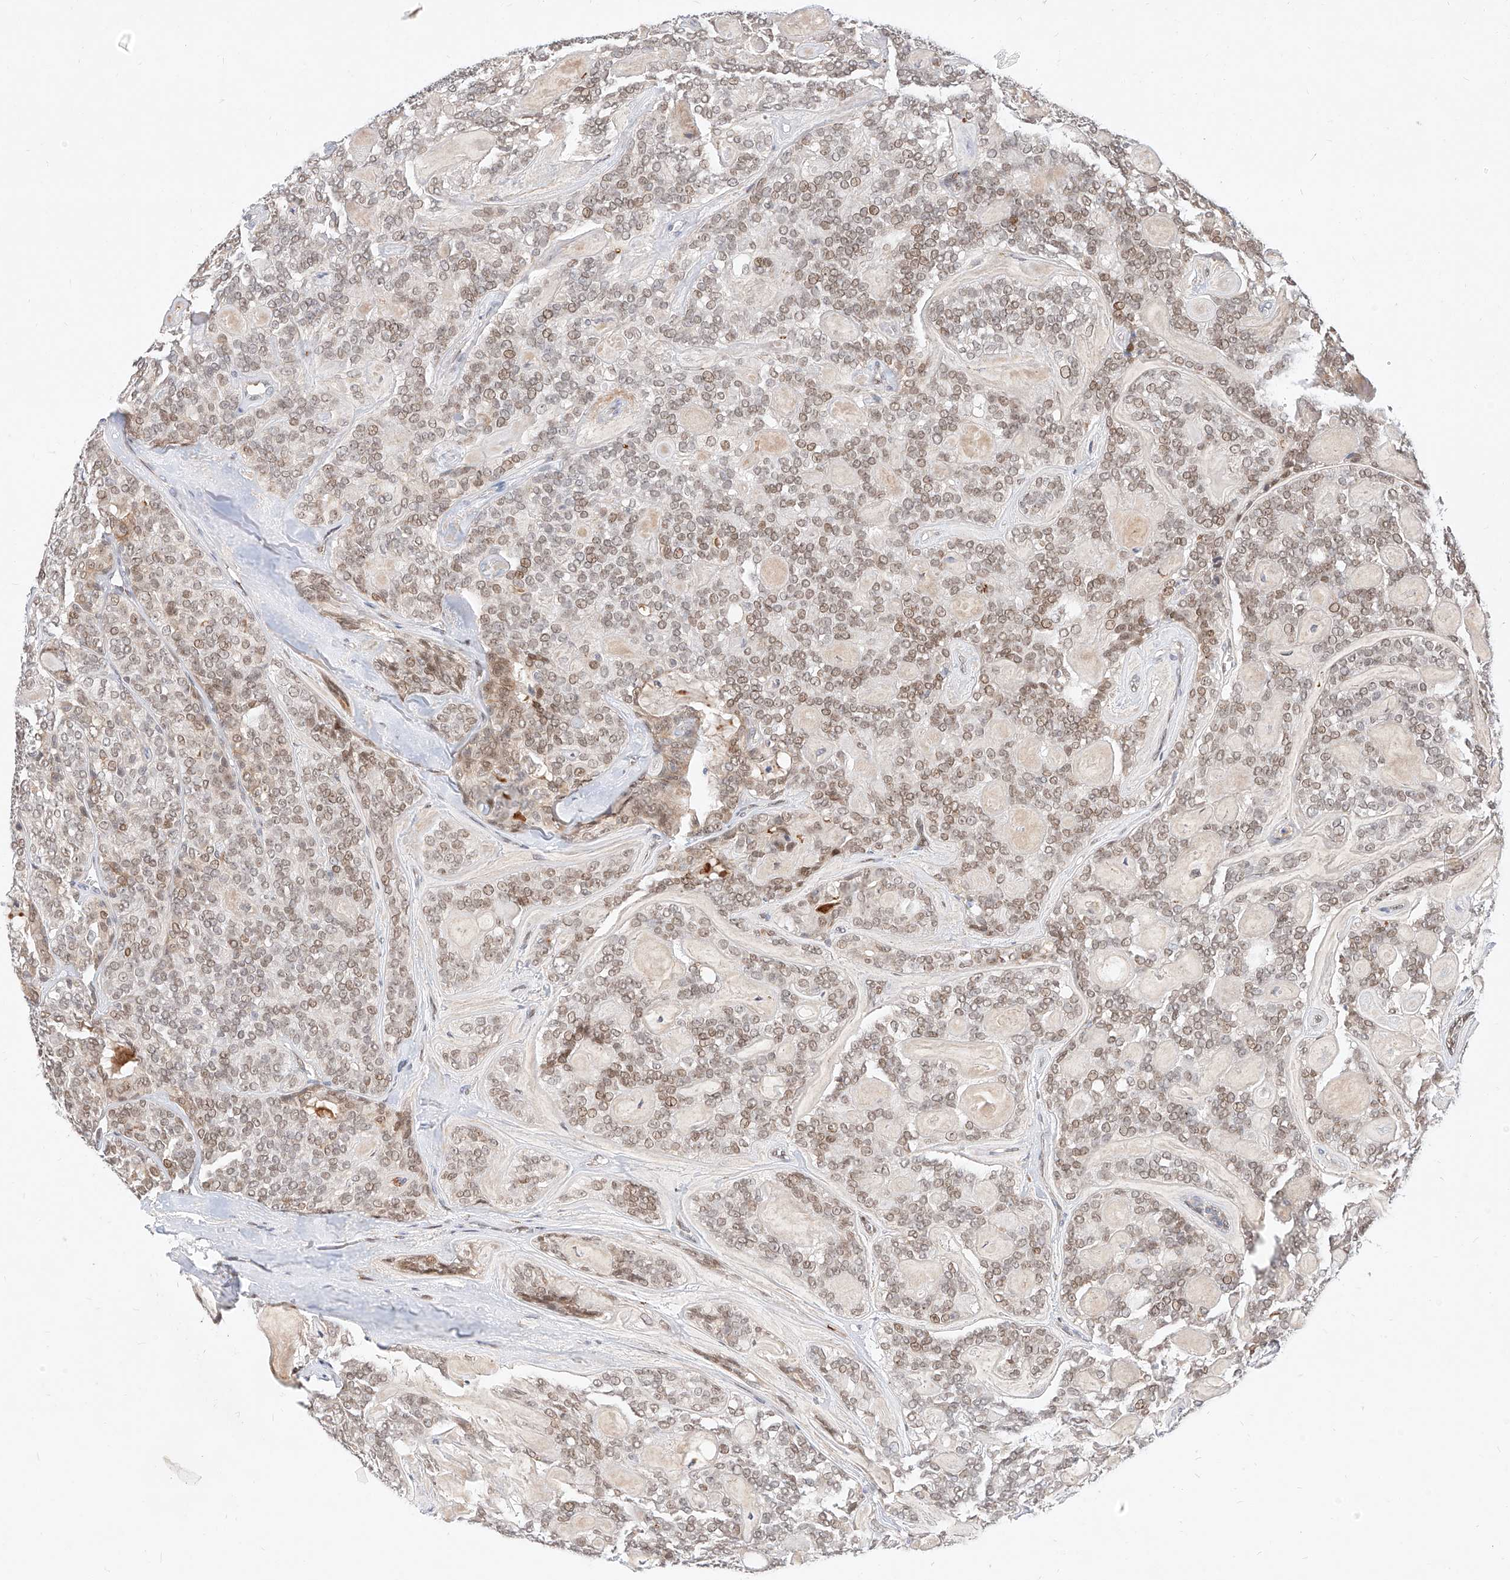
{"staining": {"intensity": "weak", "quantity": "25%-75%", "location": "nuclear"}, "tissue": "head and neck cancer", "cell_type": "Tumor cells", "image_type": "cancer", "snomed": [{"axis": "morphology", "description": "Adenocarcinoma, NOS"}, {"axis": "topography", "description": "Head-Neck"}], "caption": "This histopathology image exhibits immunohistochemistry (IHC) staining of human head and neck adenocarcinoma, with low weak nuclear staining in approximately 25%-75% of tumor cells.", "gene": "CBX8", "patient": {"sex": "male", "age": 66}}